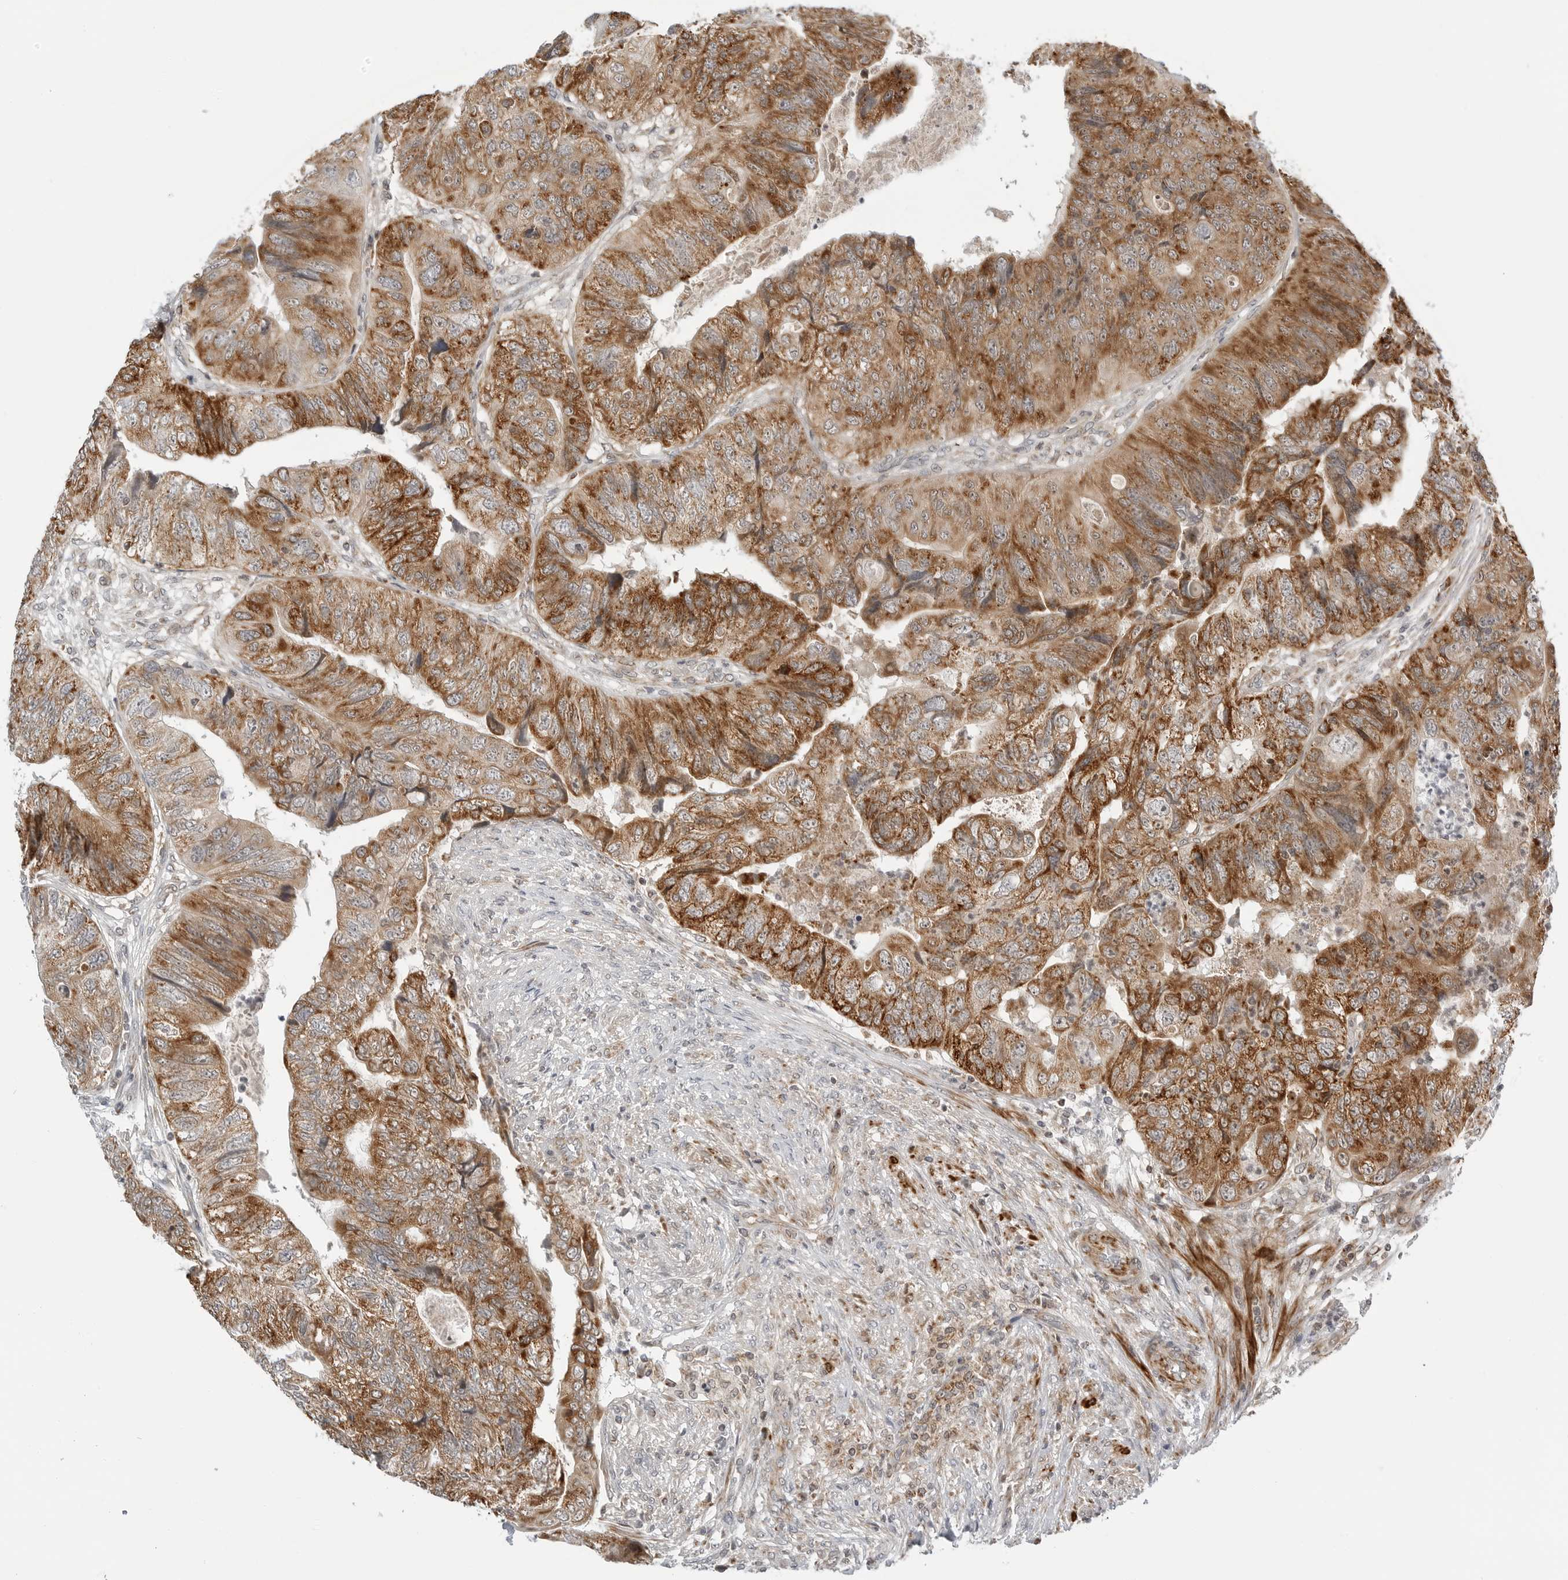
{"staining": {"intensity": "moderate", "quantity": ">75%", "location": "cytoplasmic/membranous"}, "tissue": "colorectal cancer", "cell_type": "Tumor cells", "image_type": "cancer", "snomed": [{"axis": "morphology", "description": "Adenocarcinoma, NOS"}, {"axis": "topography", "description": "Rectum"}], "caption": "Colorectal adenocarcinoma tissue exhibits moderate cytoplasmic/membranous staining in about >75% of tumor cells, visualized by immunohistochemistry. (Stains: DAB (3,3'-diaminobenzidine) in brown, nuclei in blue, Microscopy: brightfield microscopy at high magnification).", "gene": "PEX2", "patient": {"sex": "male", "age": 63}}